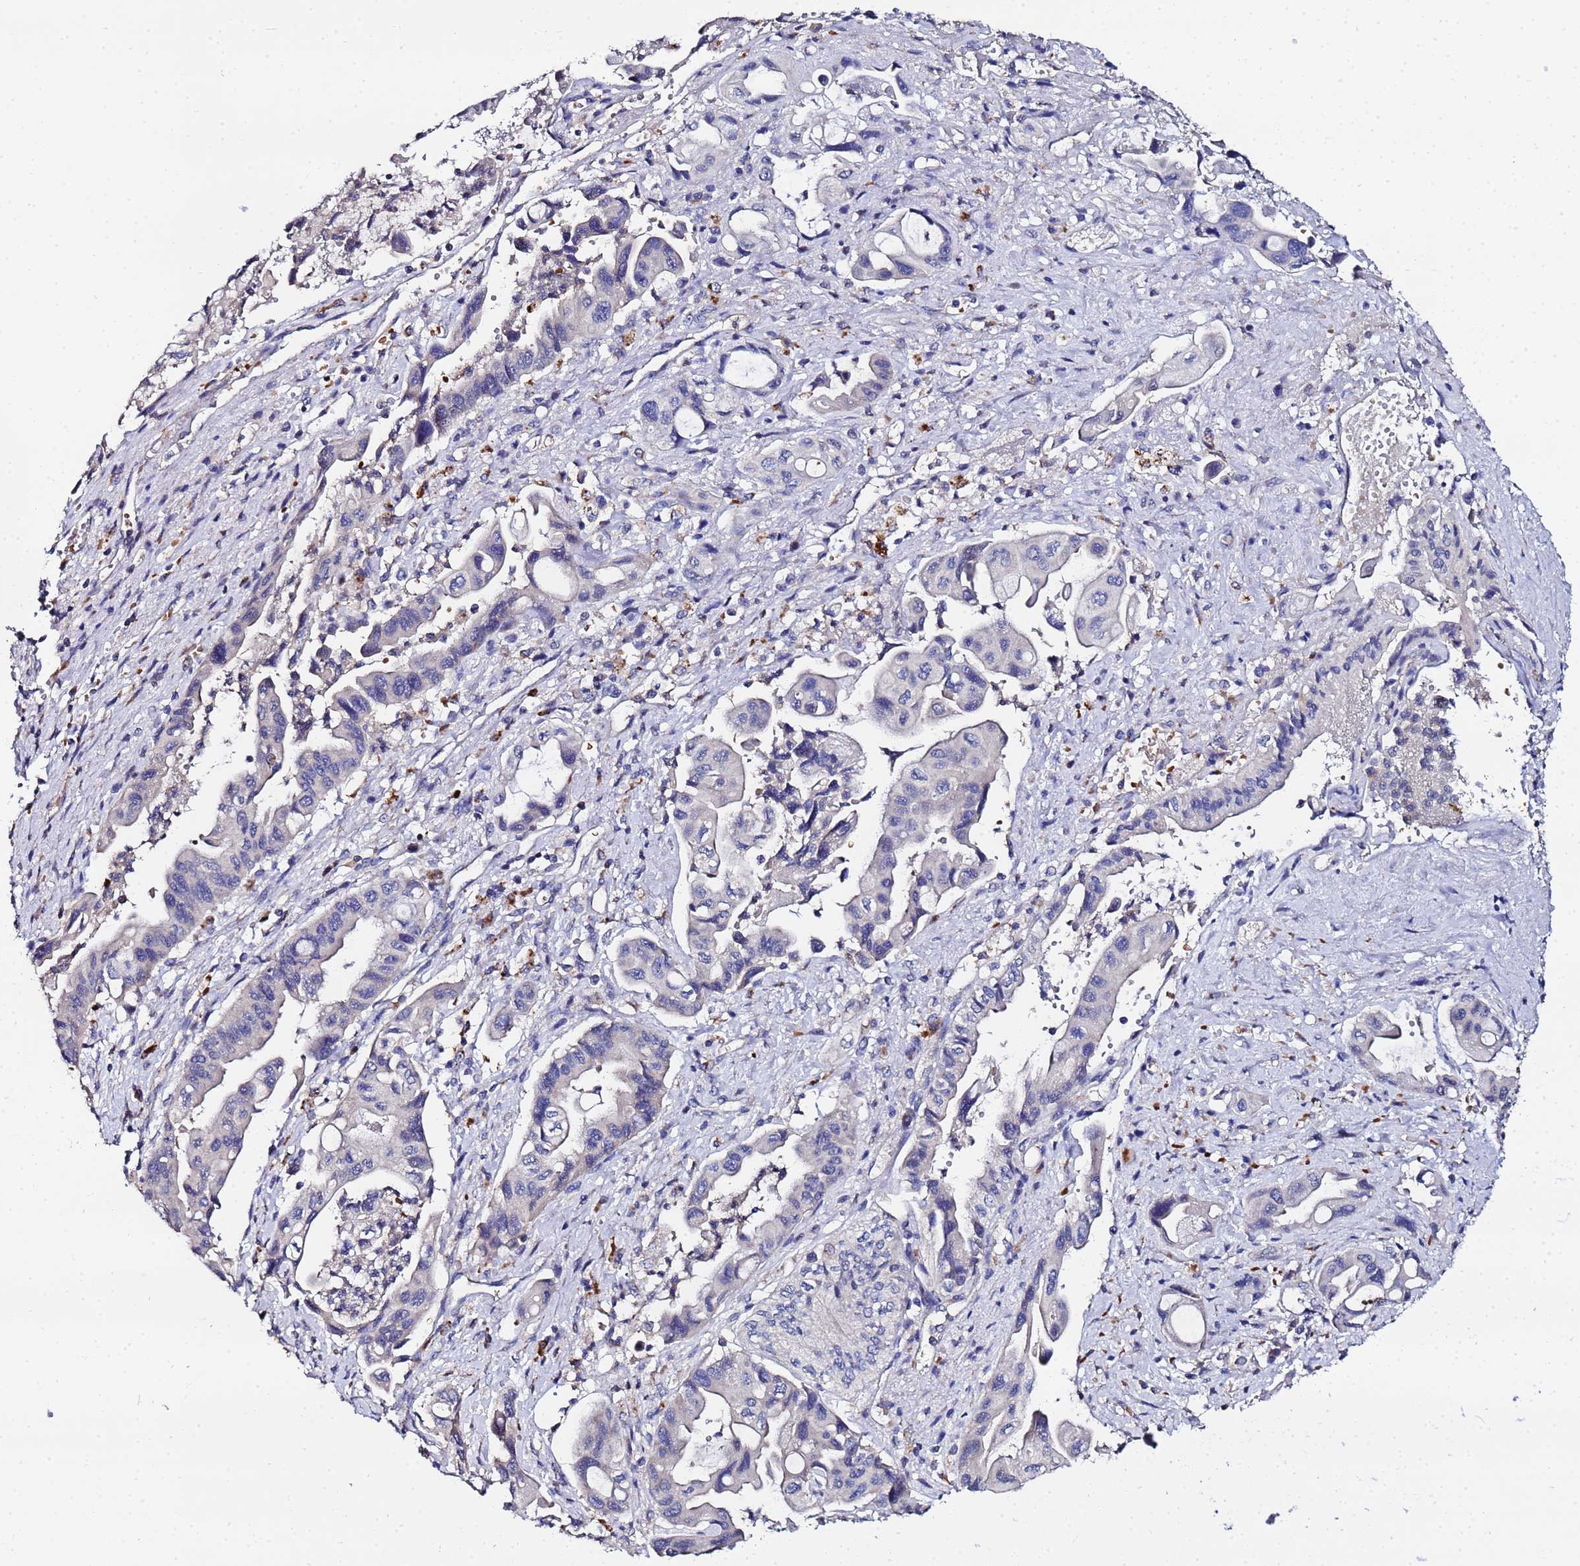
{"staining": {"intensity": "negative", "quantity": "none", "location": "none"}, "tissue": "pancreatic cancer", "cell_type": "Tumor cells", "image_type": "cancer", "snomed": [{"axis": "morphology", "description": "Adenocarcinoma, NOS"}, {"axis": "topography", "description": "Pancreas"}], "caption": "Tumor cells are negative for protein expression in human pancreatic cancer (adenocarcinoma).", "gene": "TCP10L", "patient": {"sex": "female", "age": 50}}